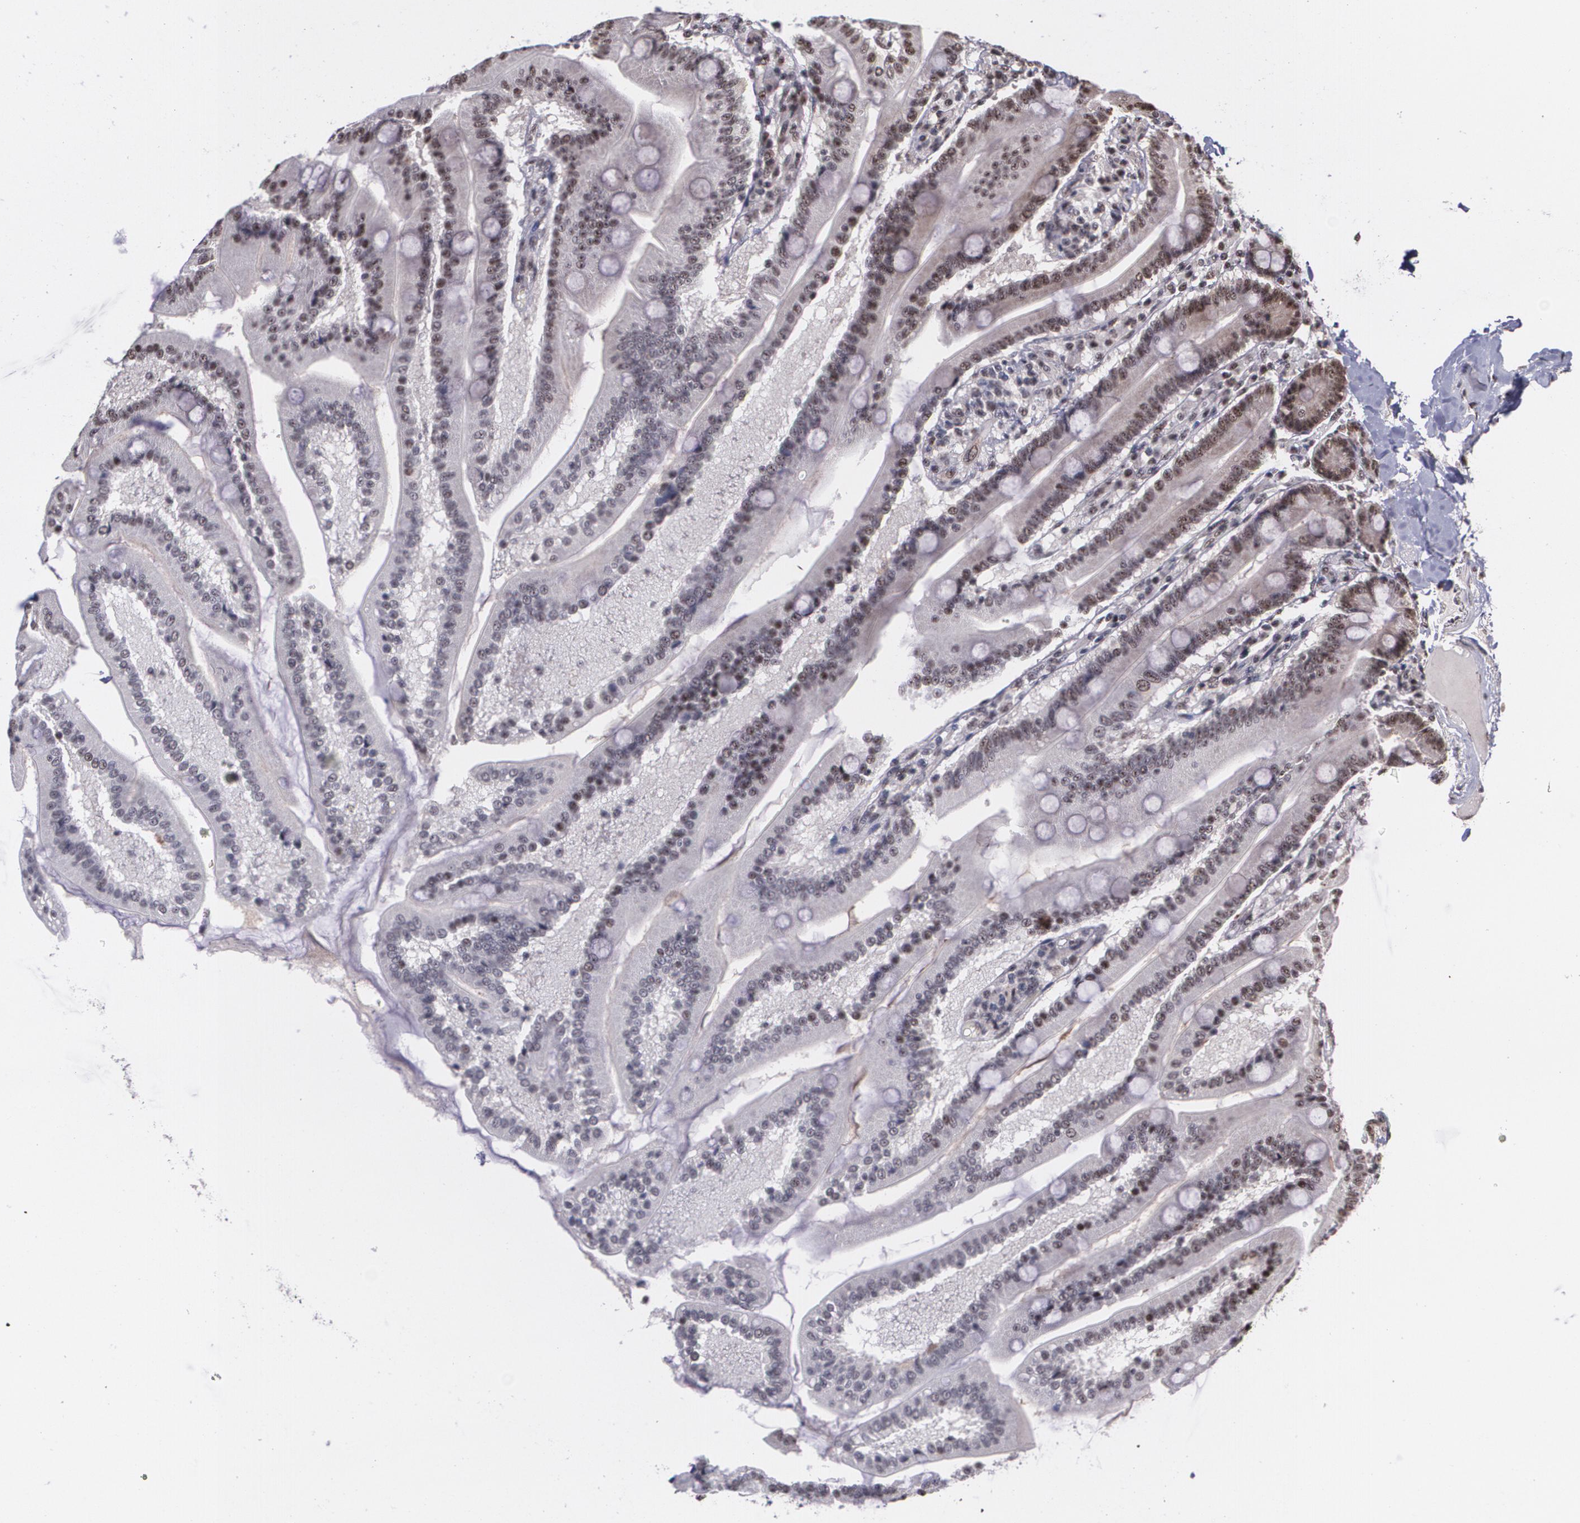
{"staining": {"intensity": "moderate", "quantity": ">75%", "location": "nuclear"}, "tissue": "duodenum", "cell_type": "Glandular cells", "image_type": "normal", "snomed": [{"axis": "morphology", "description": "Normal tissue, NOS"}, {"axis": "topography", "description": "Duodenum"}], "caption": "Glandular cells exhibit moderate nuclear expression in approximately >75% of cells in unremarkable duodenum.", "gene": "C6orf15", "patient": {"sex": "female", "age": 64}}